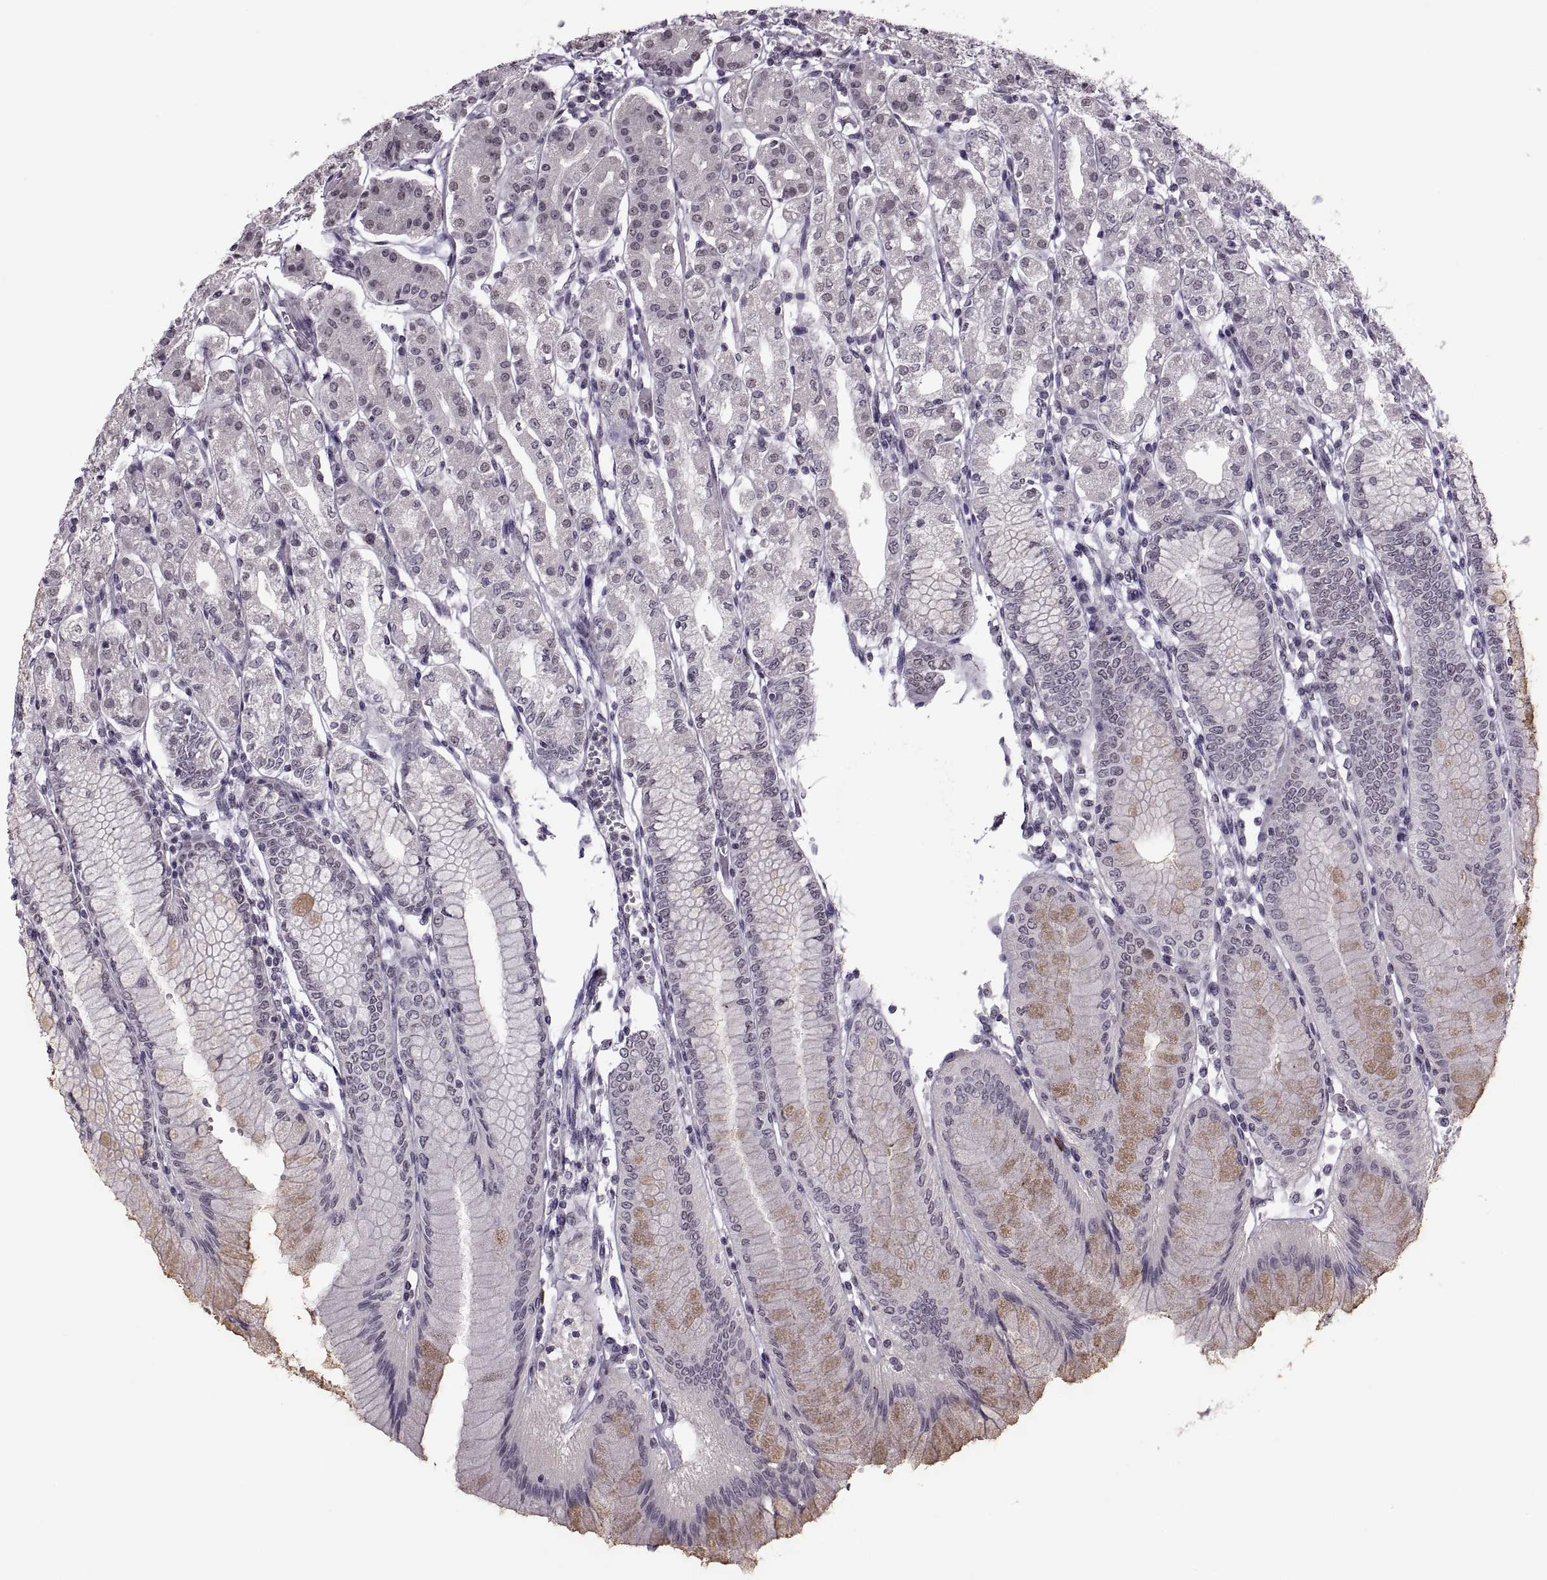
{"staining": {"intensity": "negative", "quantity": "none", "location": "none"}, "tissue": "stomach", "cell_type": "Glandular cells", "image_type": "normal", "snomed": [{"axis": "morphology", "description": "Normal tissue, NOS"}, {"axis": "topography", "description": "Skeletal muscle"}, {"axis": "topography", "description": "Stomach"}], "caption": "Protein analysis of normal stomach exhibits no significant staining in glandular cells. (DAB (3,3'-diaminobenzidine) immunohistochemistry (IHC) with hematoxylin counter stain).", "gene": "OTP", "patient": {"sex": "female", "age": 57}}